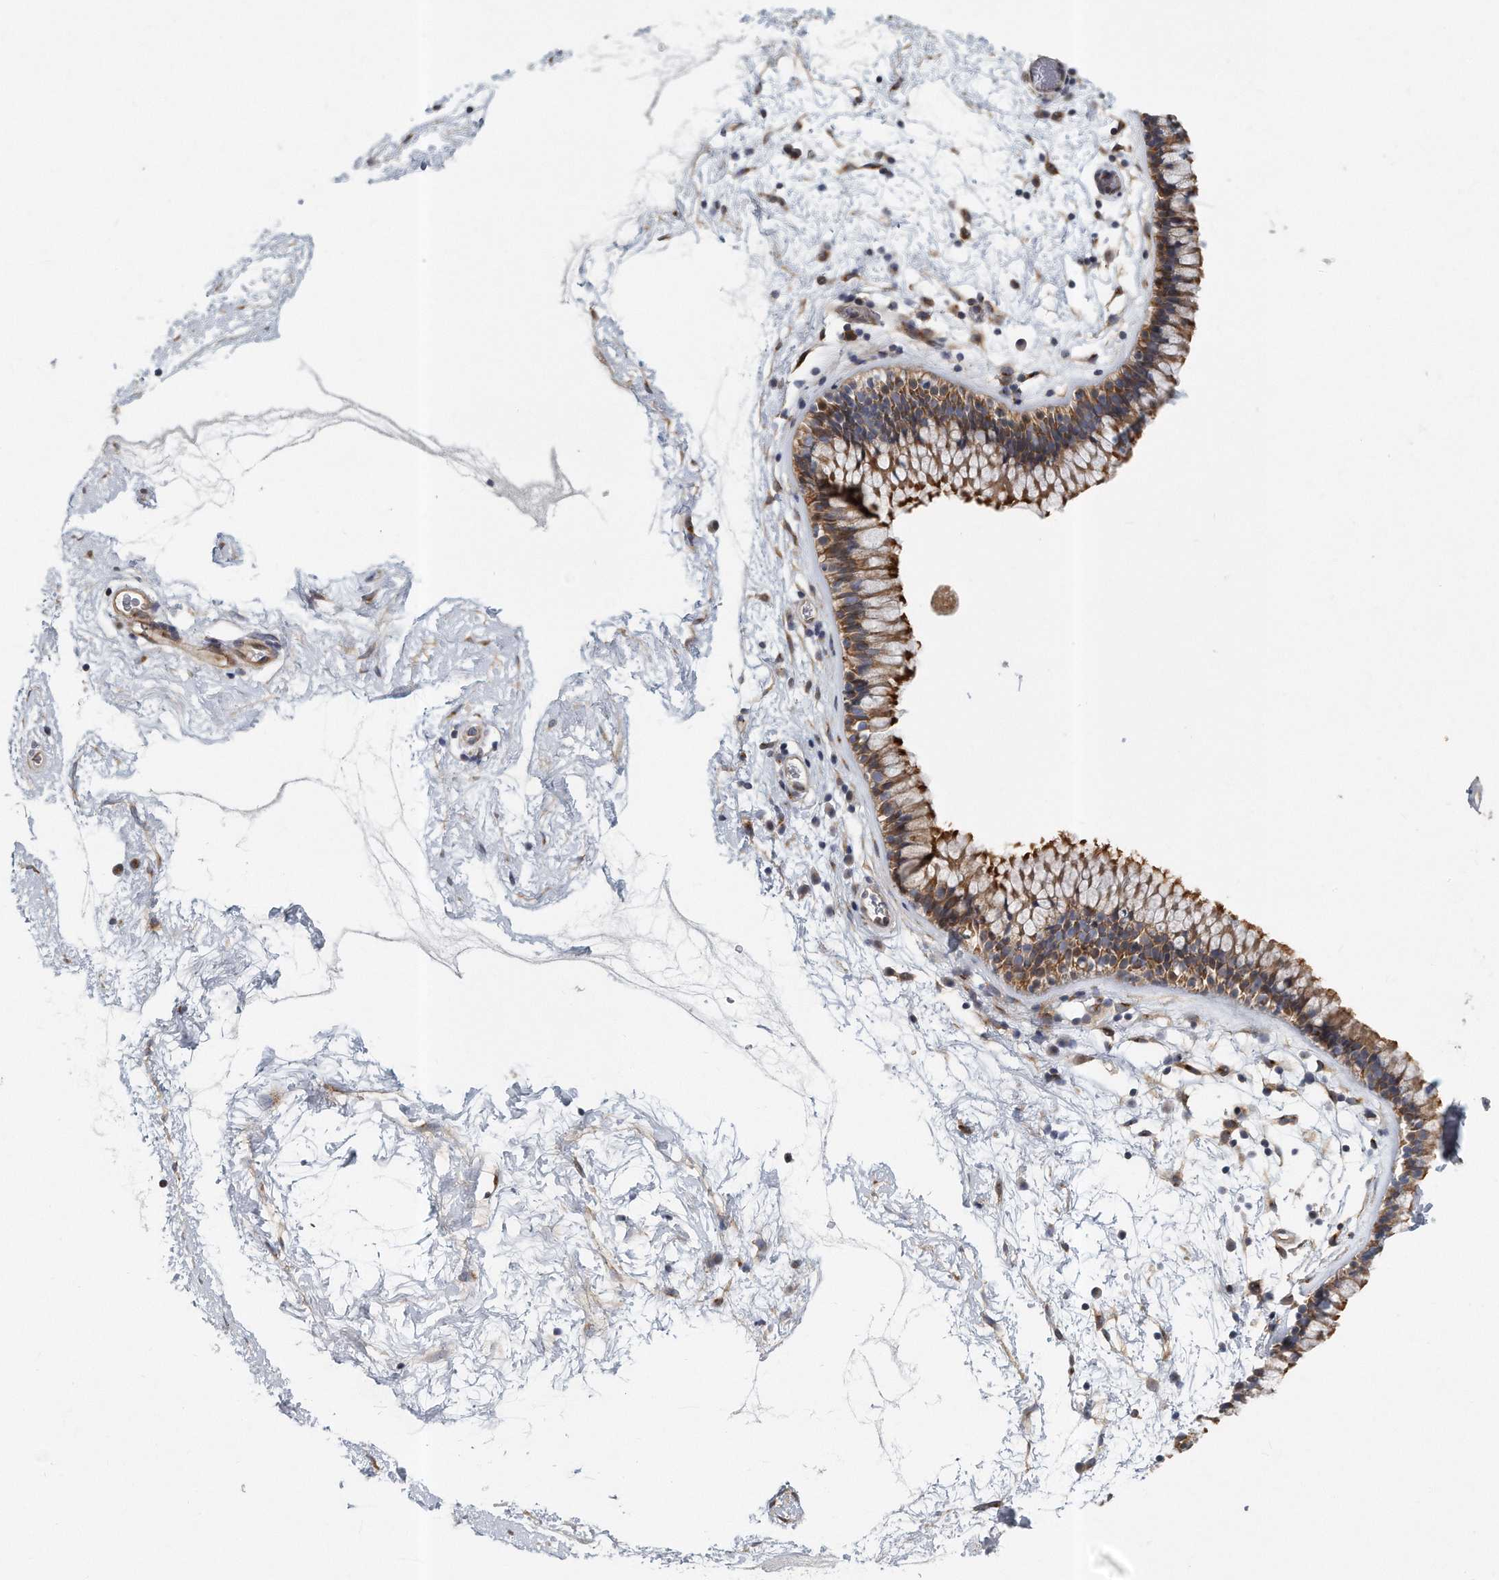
{"staining": {"intensity": "strong", "quantity": "25%-75%", "location": "cytoplasmic/membranous"}, "tissue": "nasopharynx", "cell_type": "Respiratory epithelial cells", "image_type": "normal", "snomed": [{"axis": "morphology", "description": "Normal tissue, NOS"}, {"axis": "morphology", "description": "Inflammation, NOS"}, {"axis": "topography", "description": "Nasopharynx"}], "caption": "IHC histopathology image of benign nasopharynx: nasopharynx stained using immunohistochemistry exhibits high levels of strong protein expression localized specifically in the cytoplasmic/membranous of respiratory epithelial cells, appearing as a cytoplasmic/membranous brown color.", "gene": "PCDH8", "patient": {"sex": "male", "age": 48}}